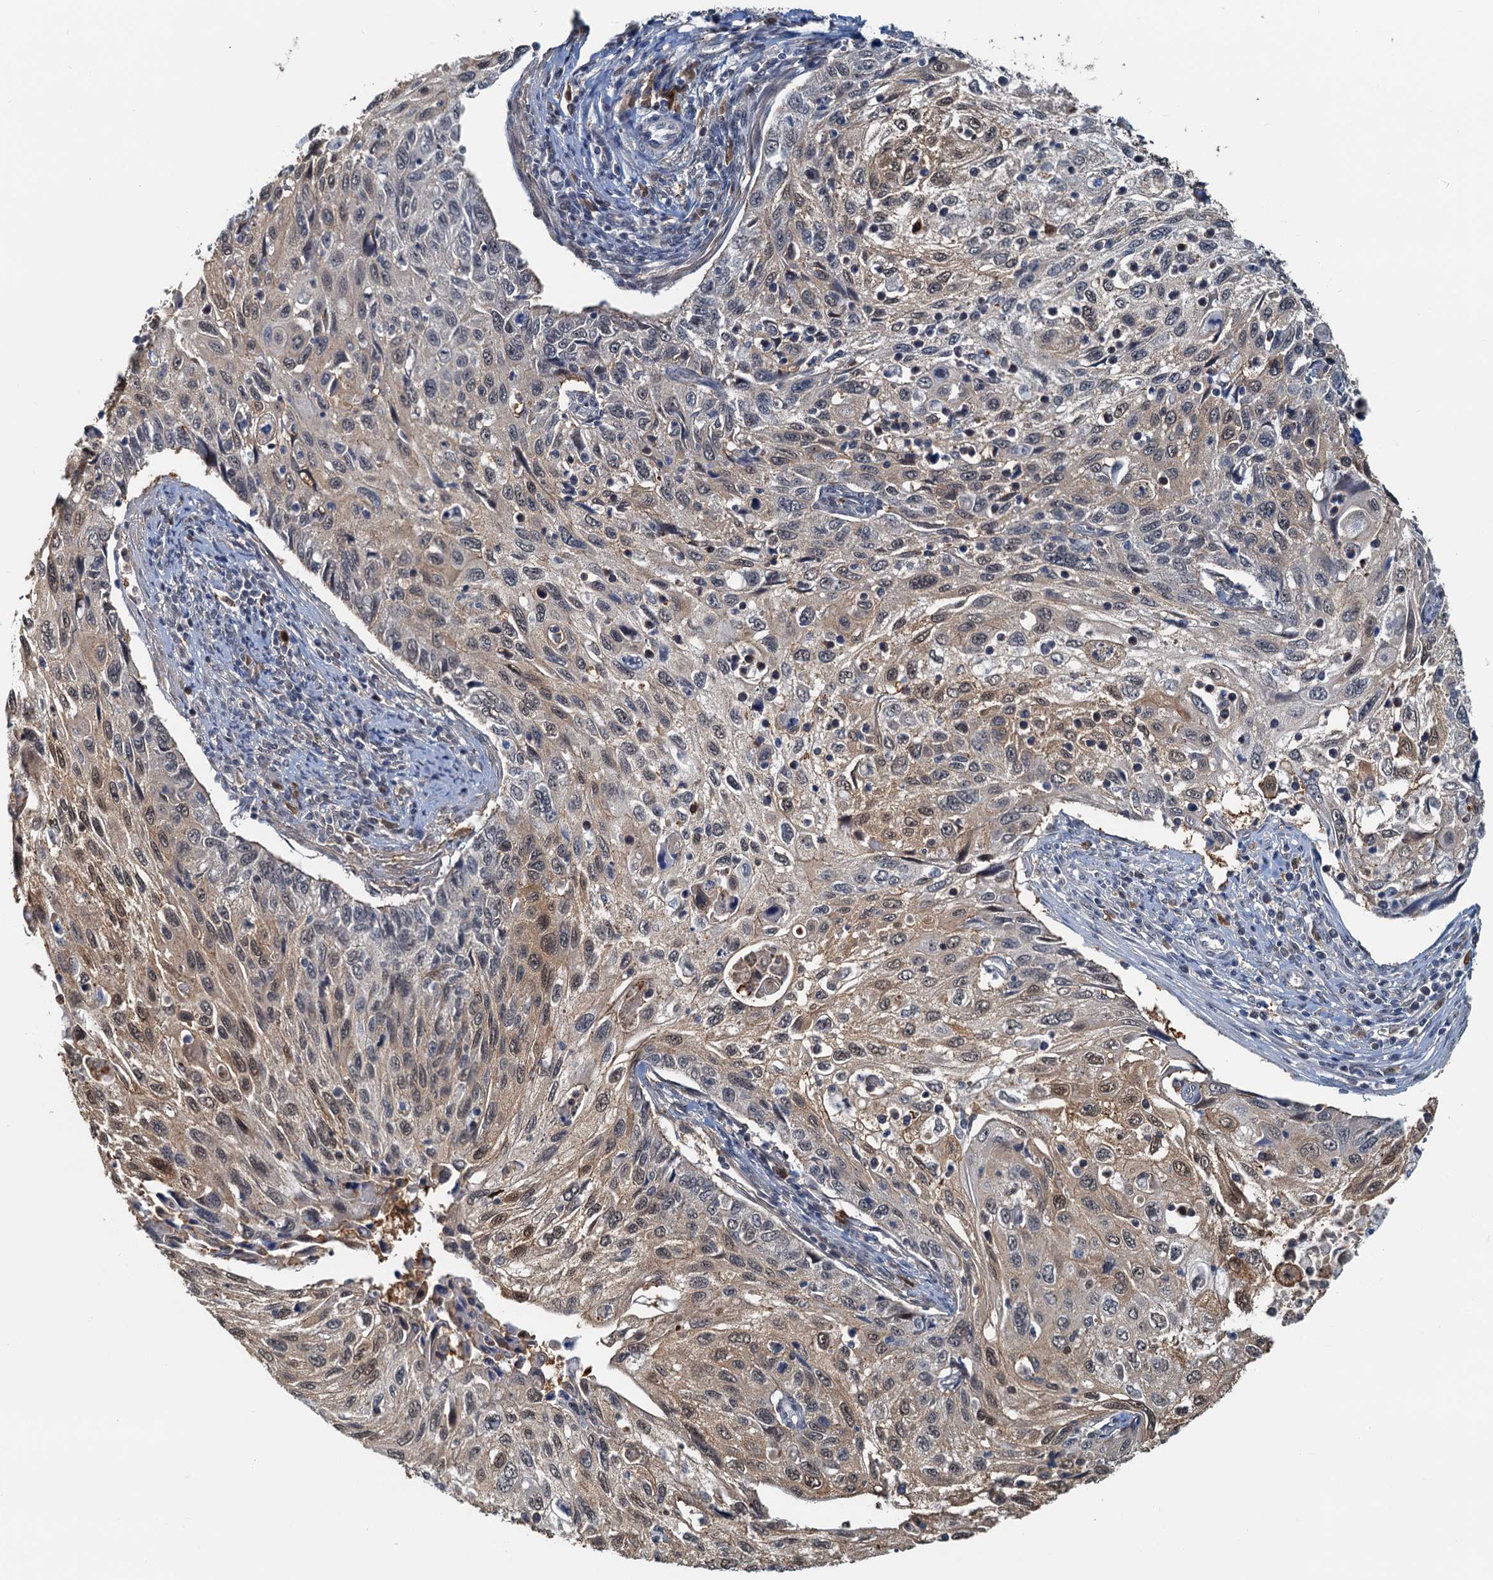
{"staining": {"intensity": "weak", "quantity": "25%-75%", "location": "cytoplasmic/membranous"}, "tissue": "cervical cancer", "cell_type": "Tumor cells", "image_type": "cancer", "snomed": [{"axis": "morphology", "description": "Squamous cell carcinoma, NOS"}, {"axis": "topography", "description": "Cervix"}], "caption": "Cervical squamous cell carcinoma stained with a protein marker demonstrates weak staining in tumor cells.", "gene": "SPINDOC", "patient": {"sex": "female", "age": 70}}